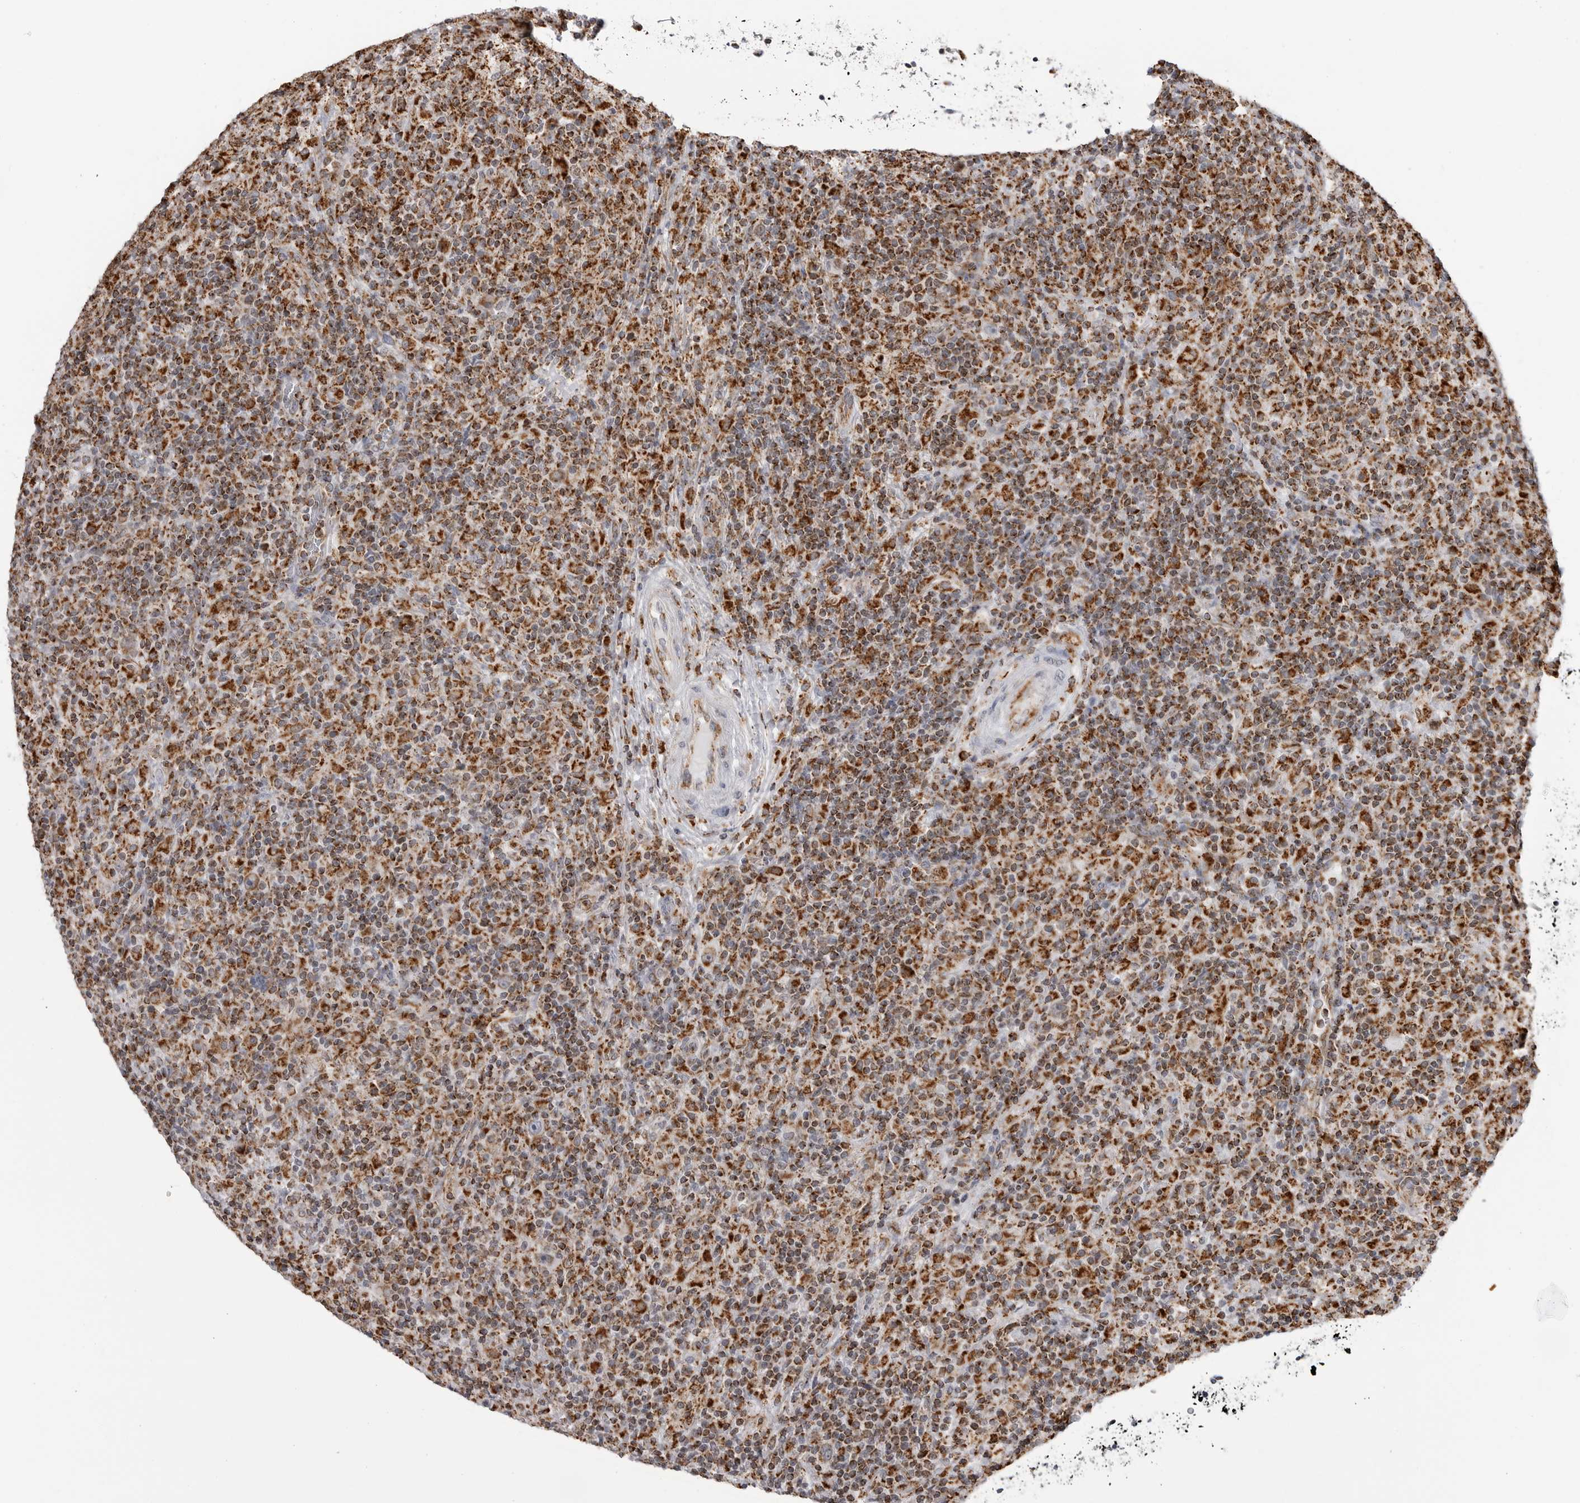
{"staining": {"intensity": "moderate", "quantity": "<25%", "location": "cytoplasmic/membranous"}, "tissue": "lymphoma", "cell_type": "Tumor cells", "image_type": "cancer", "snomed": [{"axis": "morphology", "description": "Hodgkin's disease, NOS"}, {"axis": "topography", "description": "Lymph node"}], "caption": "Moderate cytoplasmic/membranous staining for a protein is present in approximately <25% of tumor cells of lymphoma using immunohistochemistry (IHC).", "gene": "COX5A", "patient": {"sex": "male", "age": 70}}